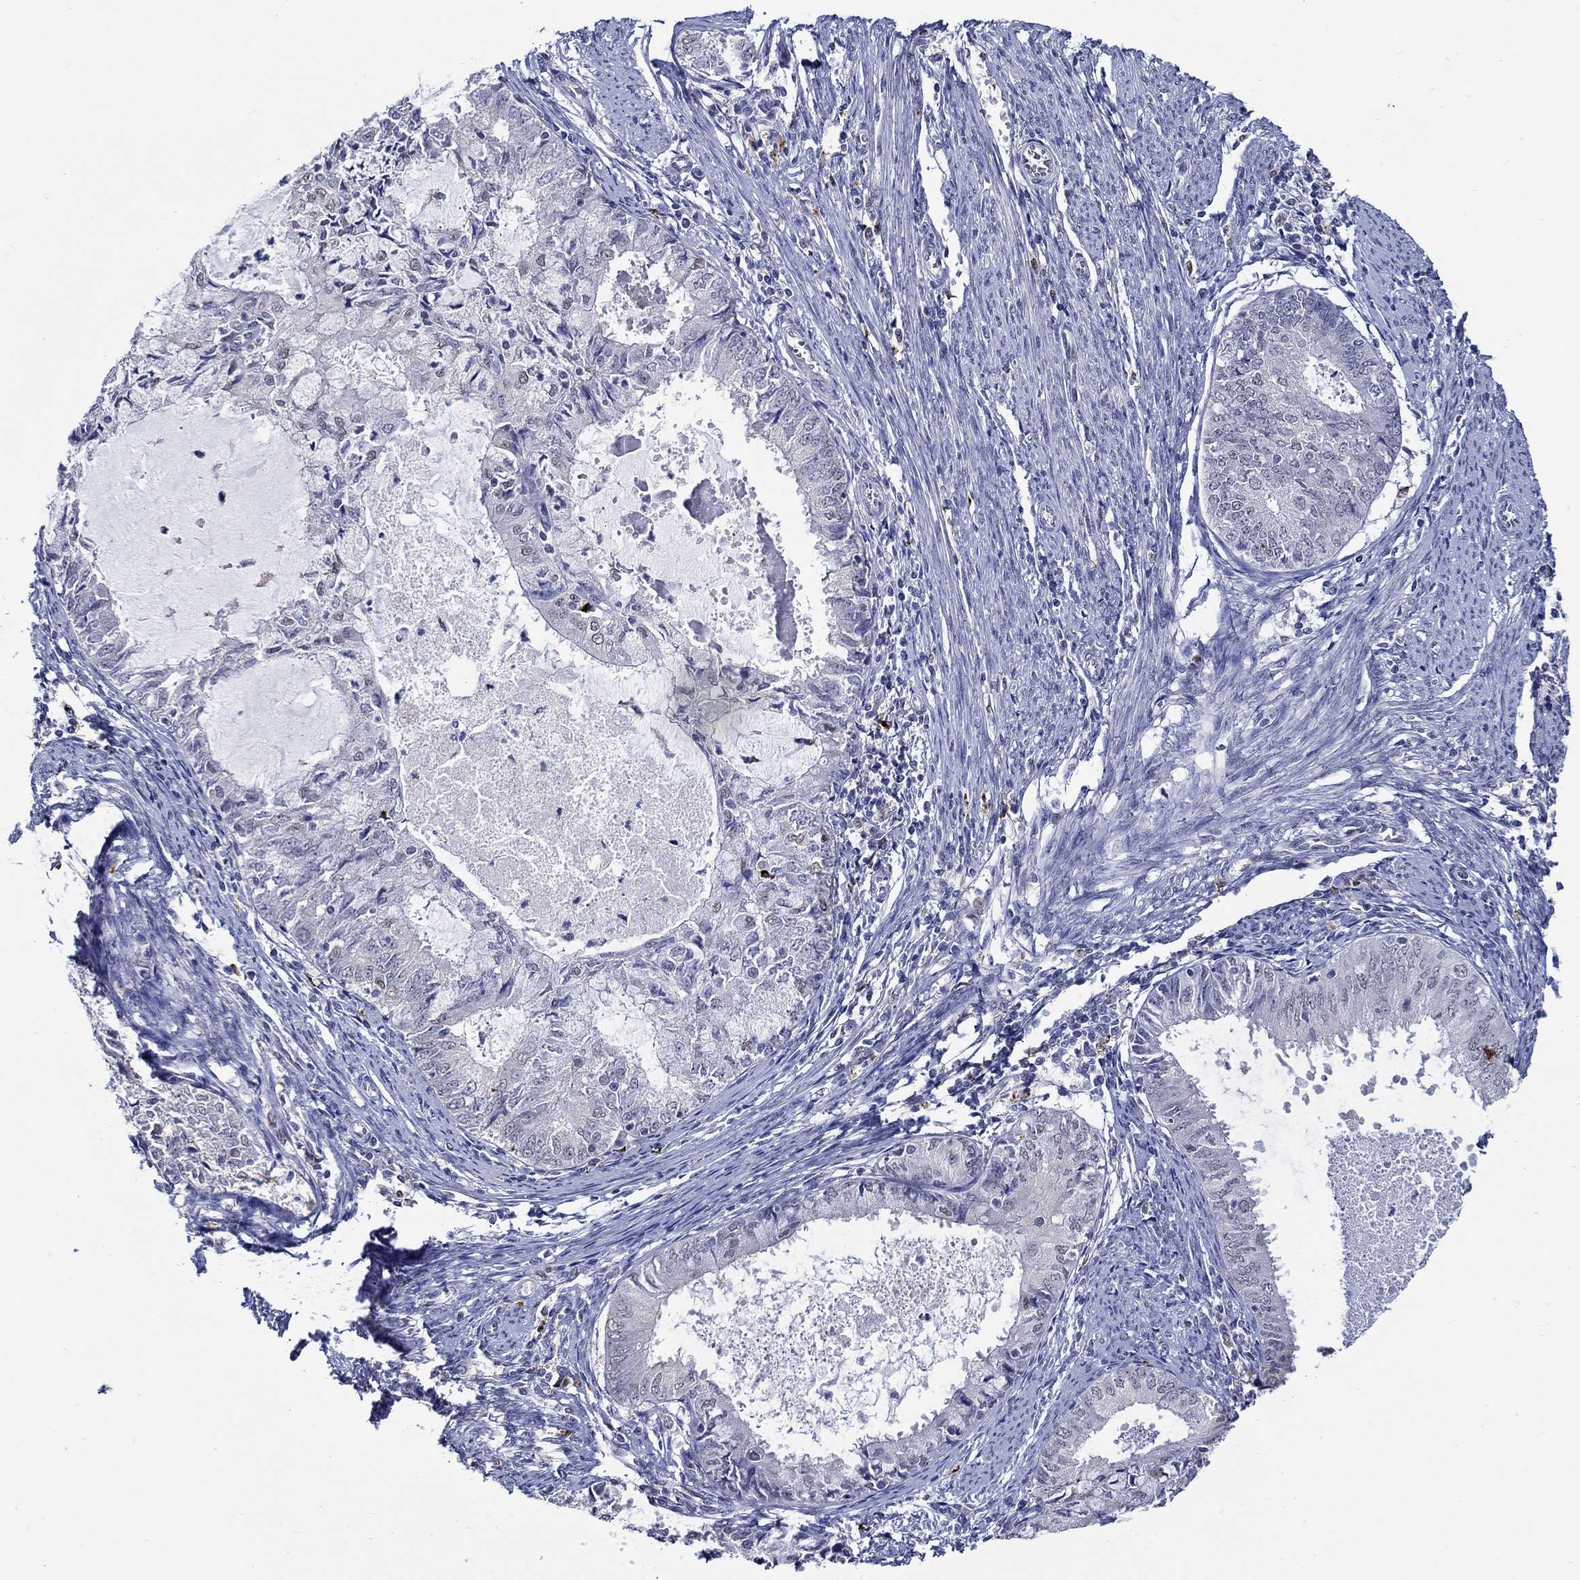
{"staining": {"intensity": "negative", "quantity": "none", "location": "none"}, "tissue": "endometrial cancer", "cell_type": "Tumor cells", "image_type": "cancer", "snomed": [{"axis": "morphology", "description": "Adenocarcinoma, NOS"}, {"axis": "topography", "description": "Endometrium"}], "caption": "Immunohistochemical staining of adenocarcinoma (endometrial) demonstrates no significant positivity in tumor cells.", "gene": "GATA2", "patient": {"sex": "female", "age": 57}}